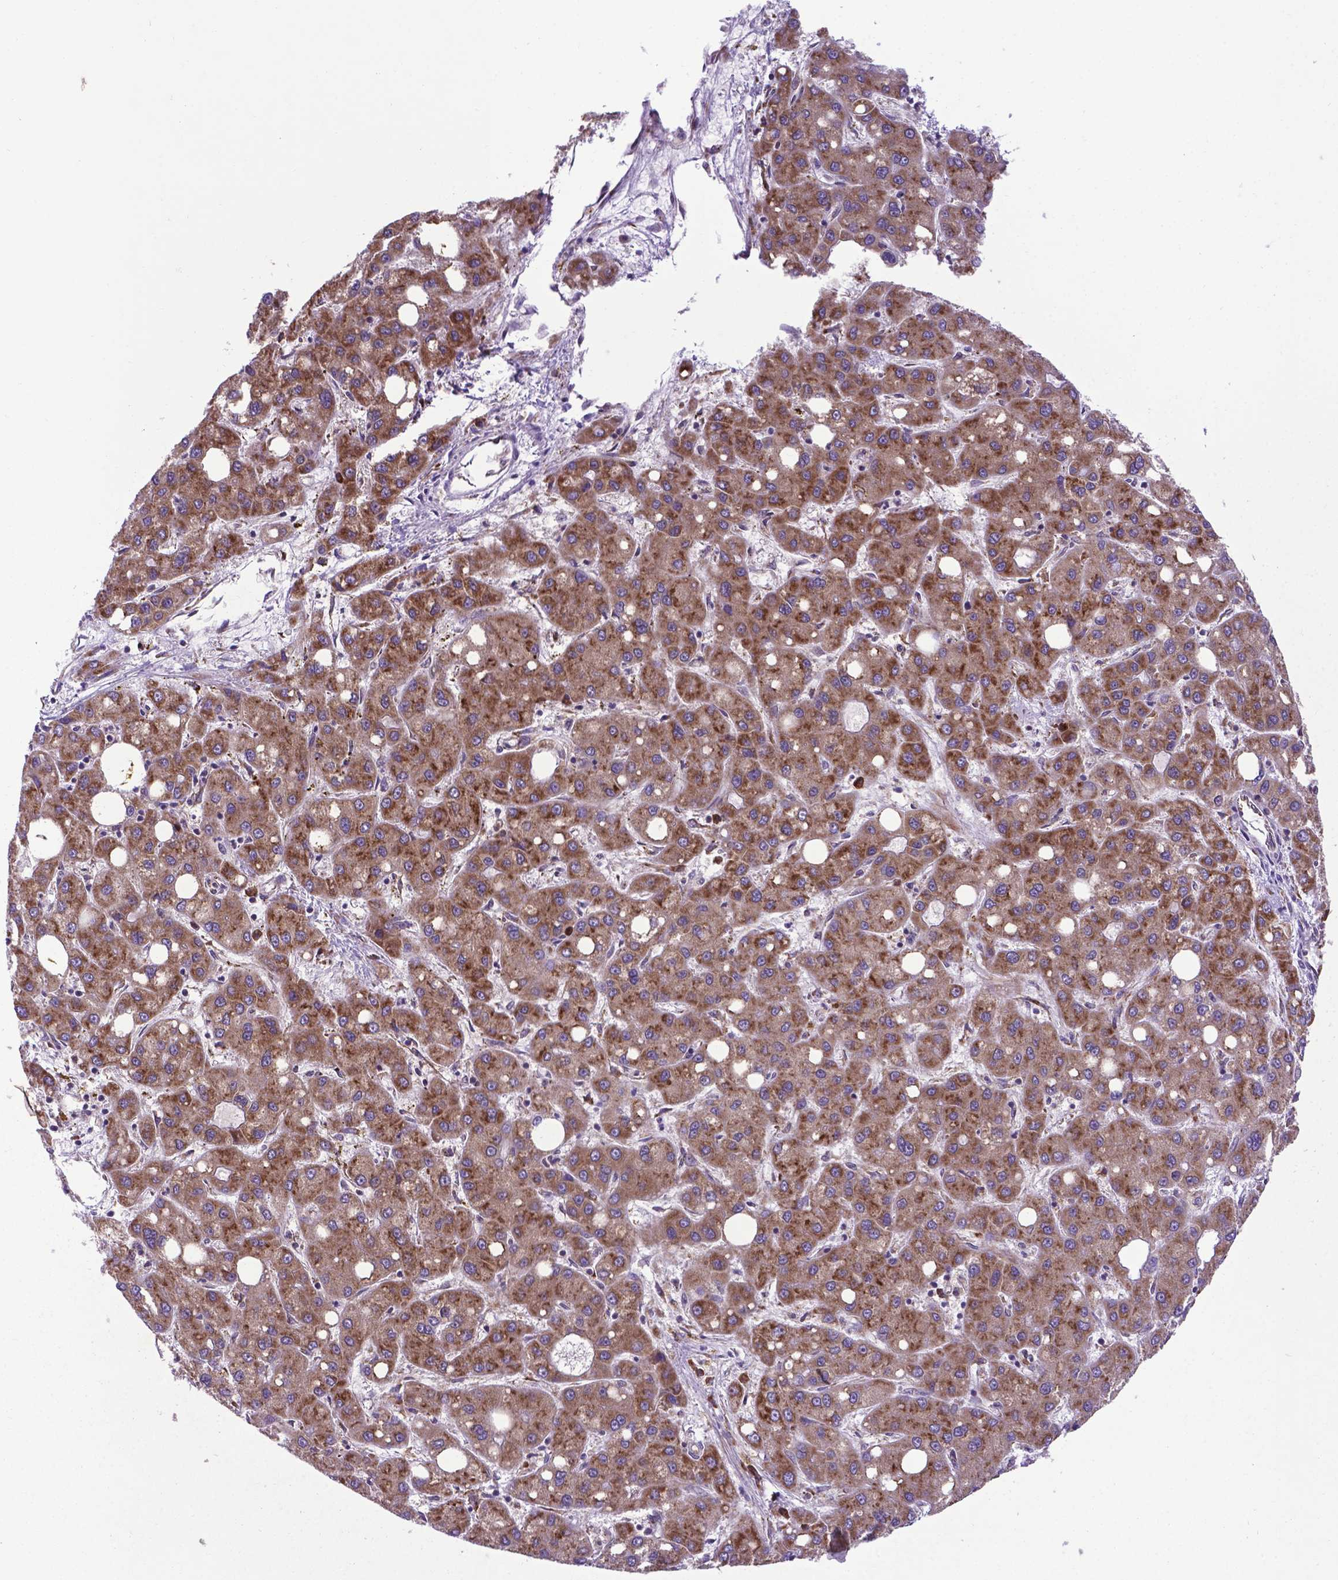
{"staining": {"intensity": "moderate", "quantity": ">75%", "location": "cytoplasmic/membranous"}, "tissue": "liver cancer", "cell_type": "Tumor cells", "image_type": "cancer", "snomed": [{"axis": "morphology", "description": "Carcinoma, Hepatocellular, NOS"}, {"axis": "topography", "description": "Liver"}], "caption": "Moderate cytoplasmic/membranous expression for a protein is identified in approximately >75% of tumor cells of liver cancer (hepatocellular carcinoma) using IHC.", "gene": "WDR83OS", "patient": {"sex": "male", "age": 73}}